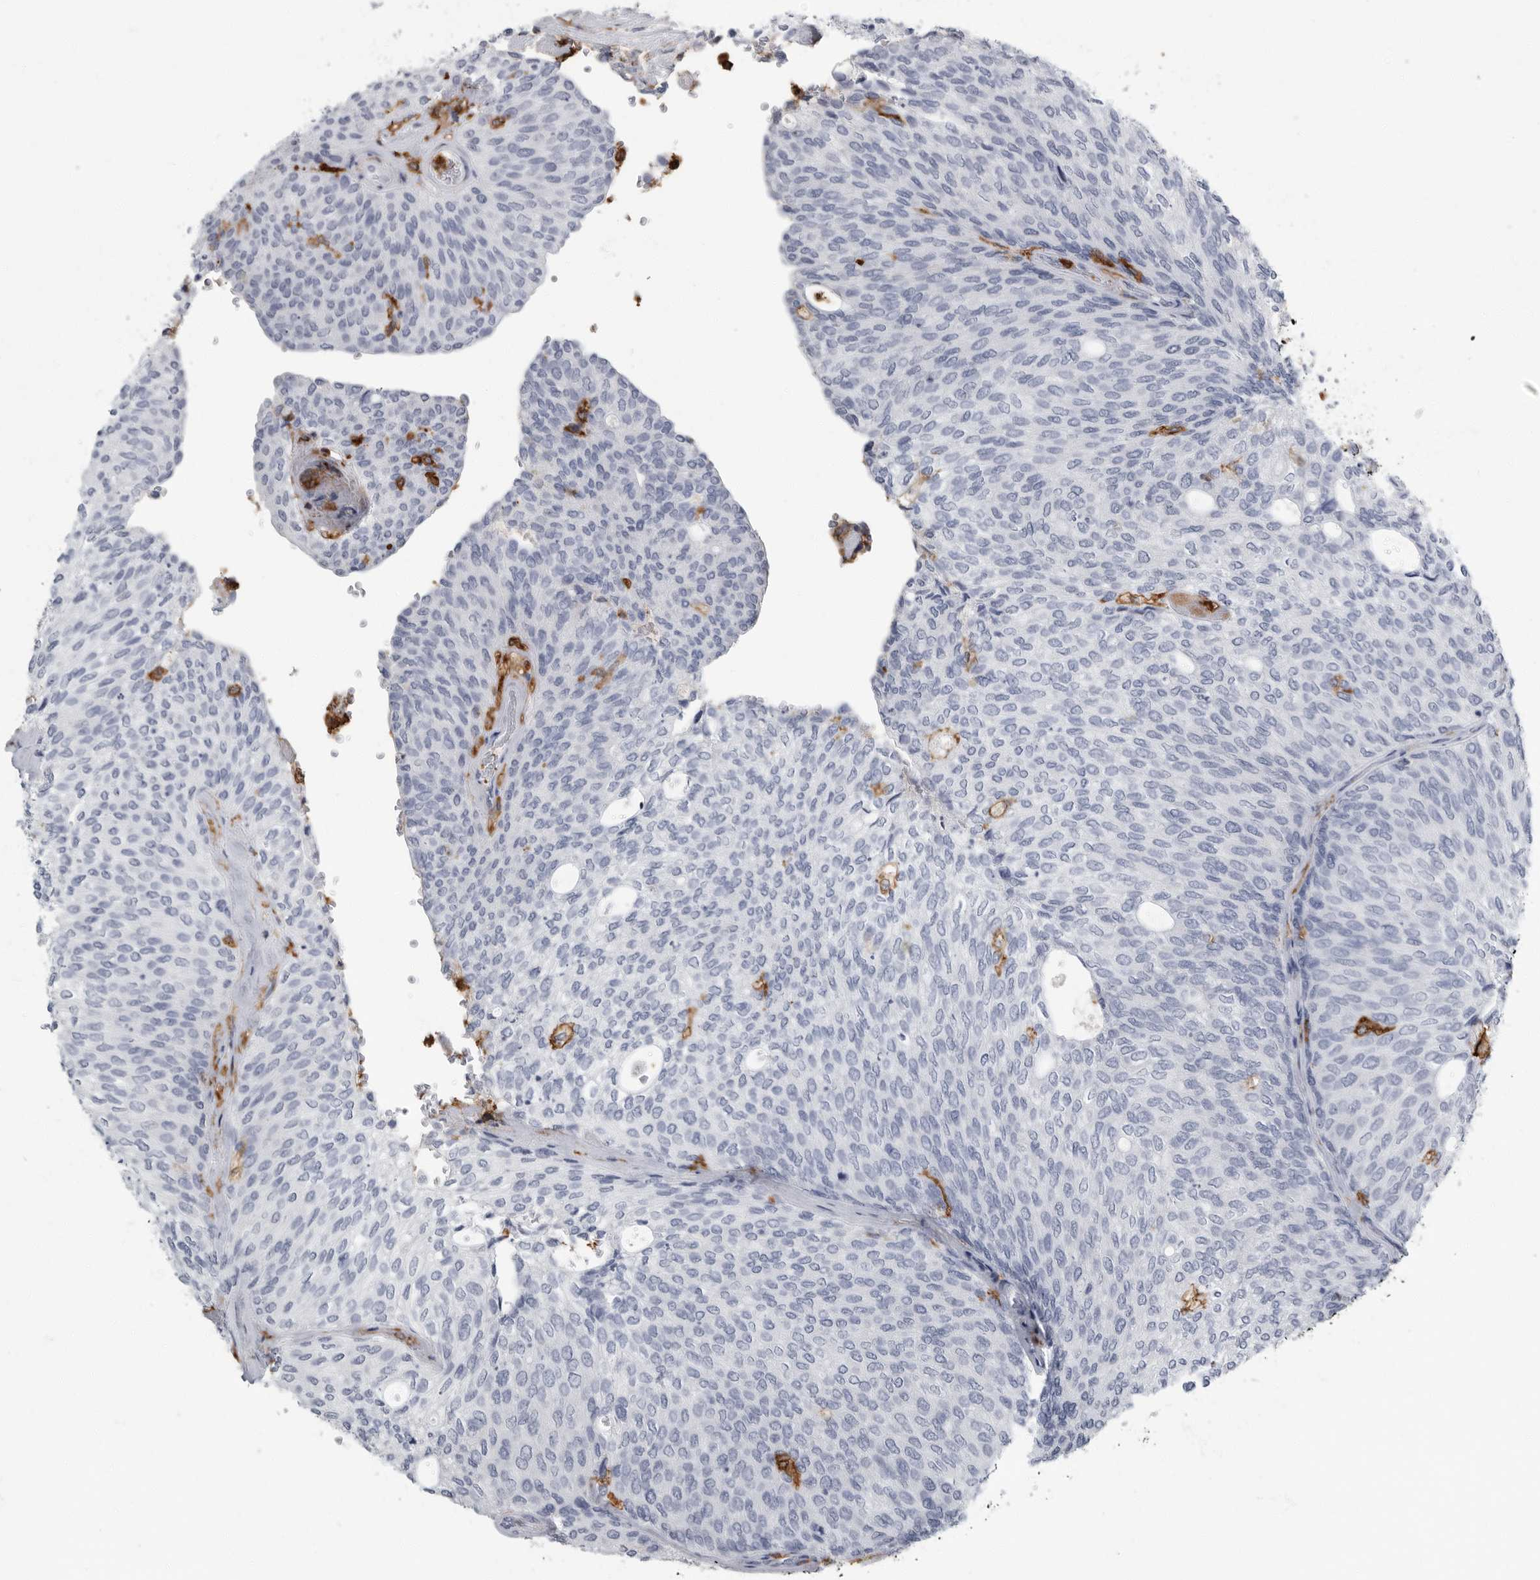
{"staining": {"intensity": "negative", "quantity": "none", "location": "none"}, "tissue": "urothelial cancer", "cell_type": "Tumor cells", "image_type": "cancer", "snomed": [{"axis": "morphology", "description": "Urothelial carcinoma, Low grade"}, {"axis": "topography", "description": "Urinary bladder"}], "caption": "There is no significant expression in tumor cells of urothelial cancer. (IHC, brightfield microscopy, high magnification).", "gene": "FCER1G", "patient": {"sex": "female", "age": 79}}